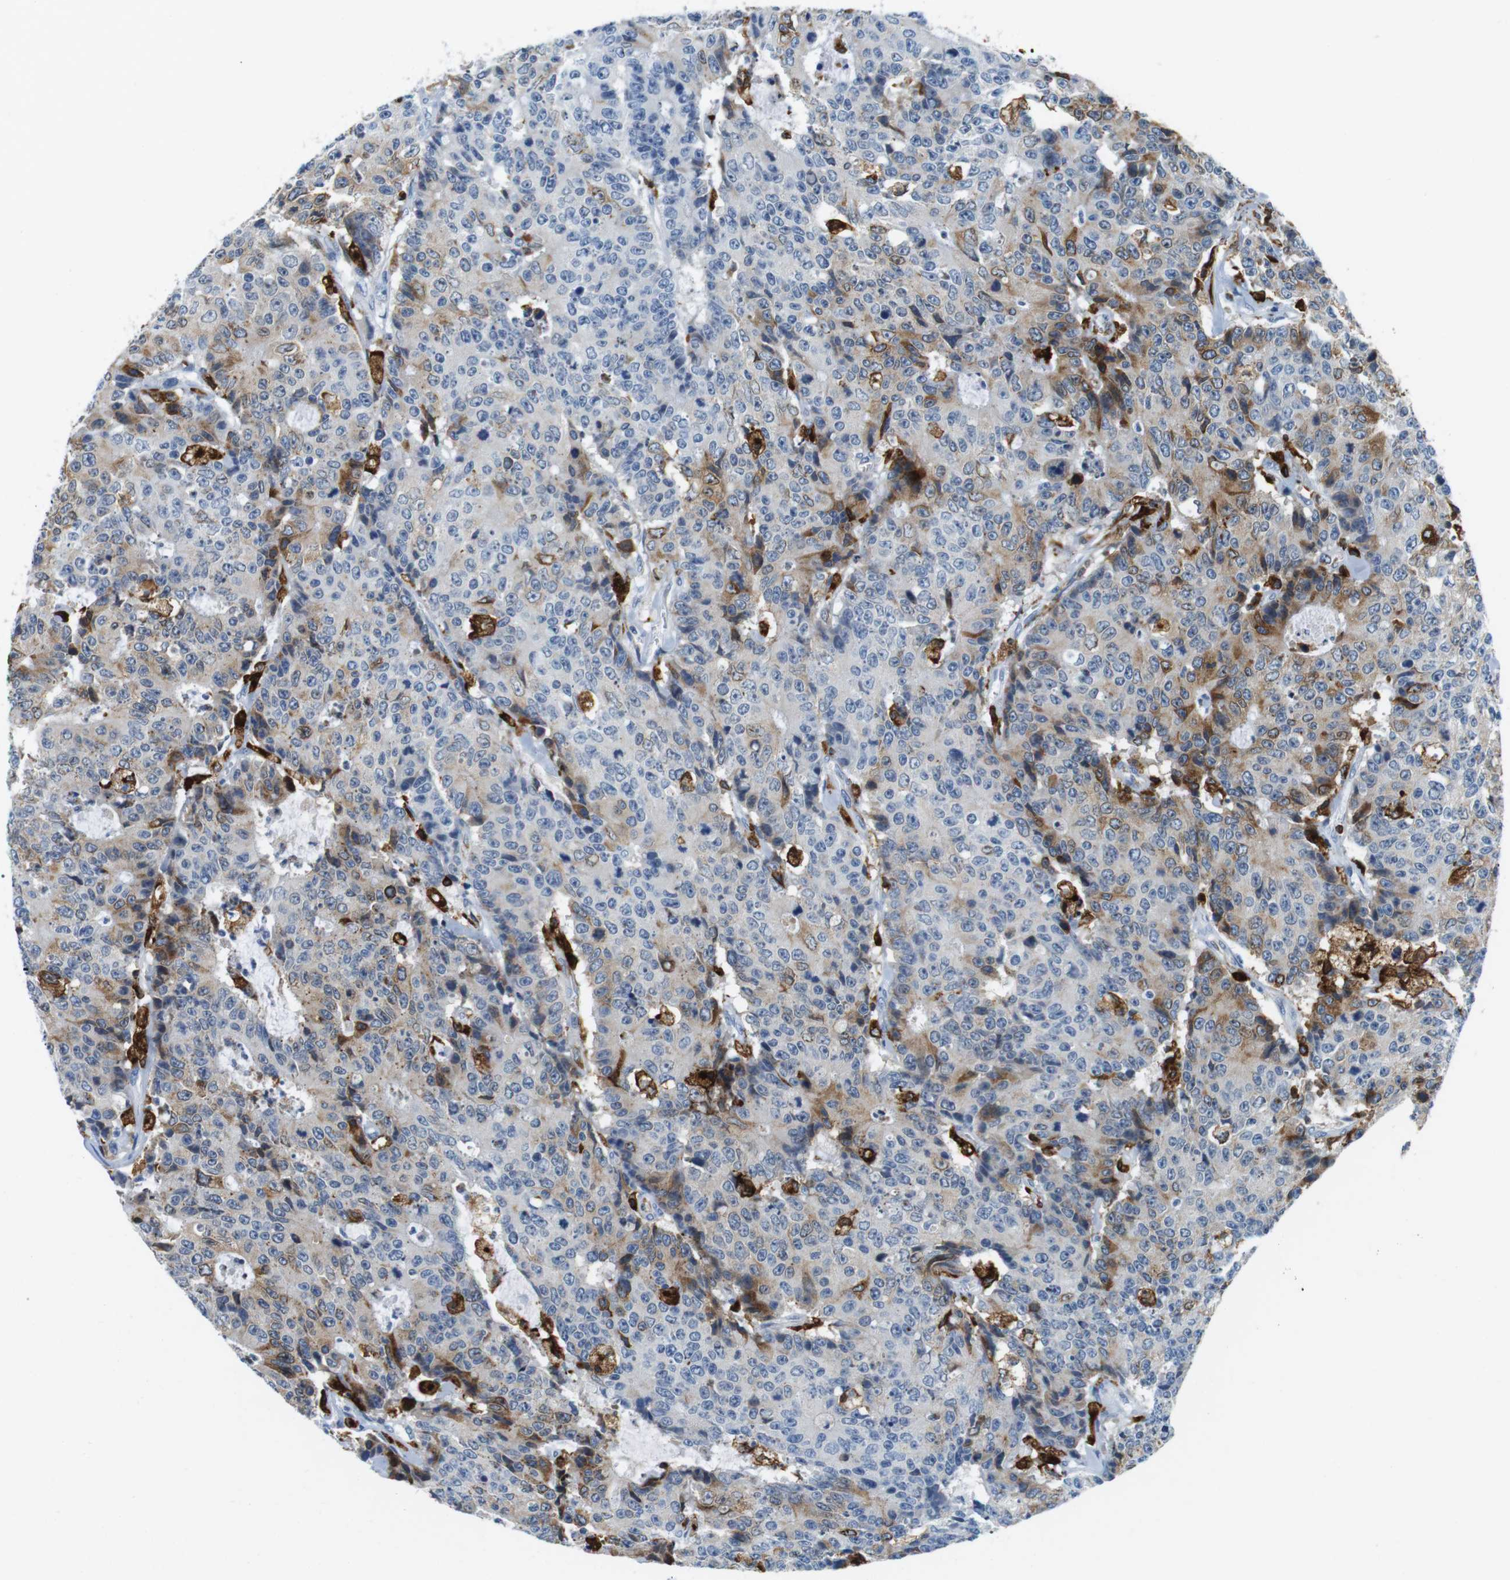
{"staining": {"intensity": "weak", "quantity": "25%-75%", "location": "cytoplasmic/membranous"}, "tissue": "colorectal cancer", "cell_type": "Tumor cells", "image_type": "cancer", "snomed": [{"axis": "morphology", "description": "Adenocarcinoma, NOS"}, {"axis": "topography", "description": "Colon"}], "caption": "Protein expression analysis of colorectal cancer shows weak cytoplasmic/membranous expression in approximately 25%-75% of tumor cells.", "gene": "CIITA", "patient": {"sex": "female", "age": 86}}